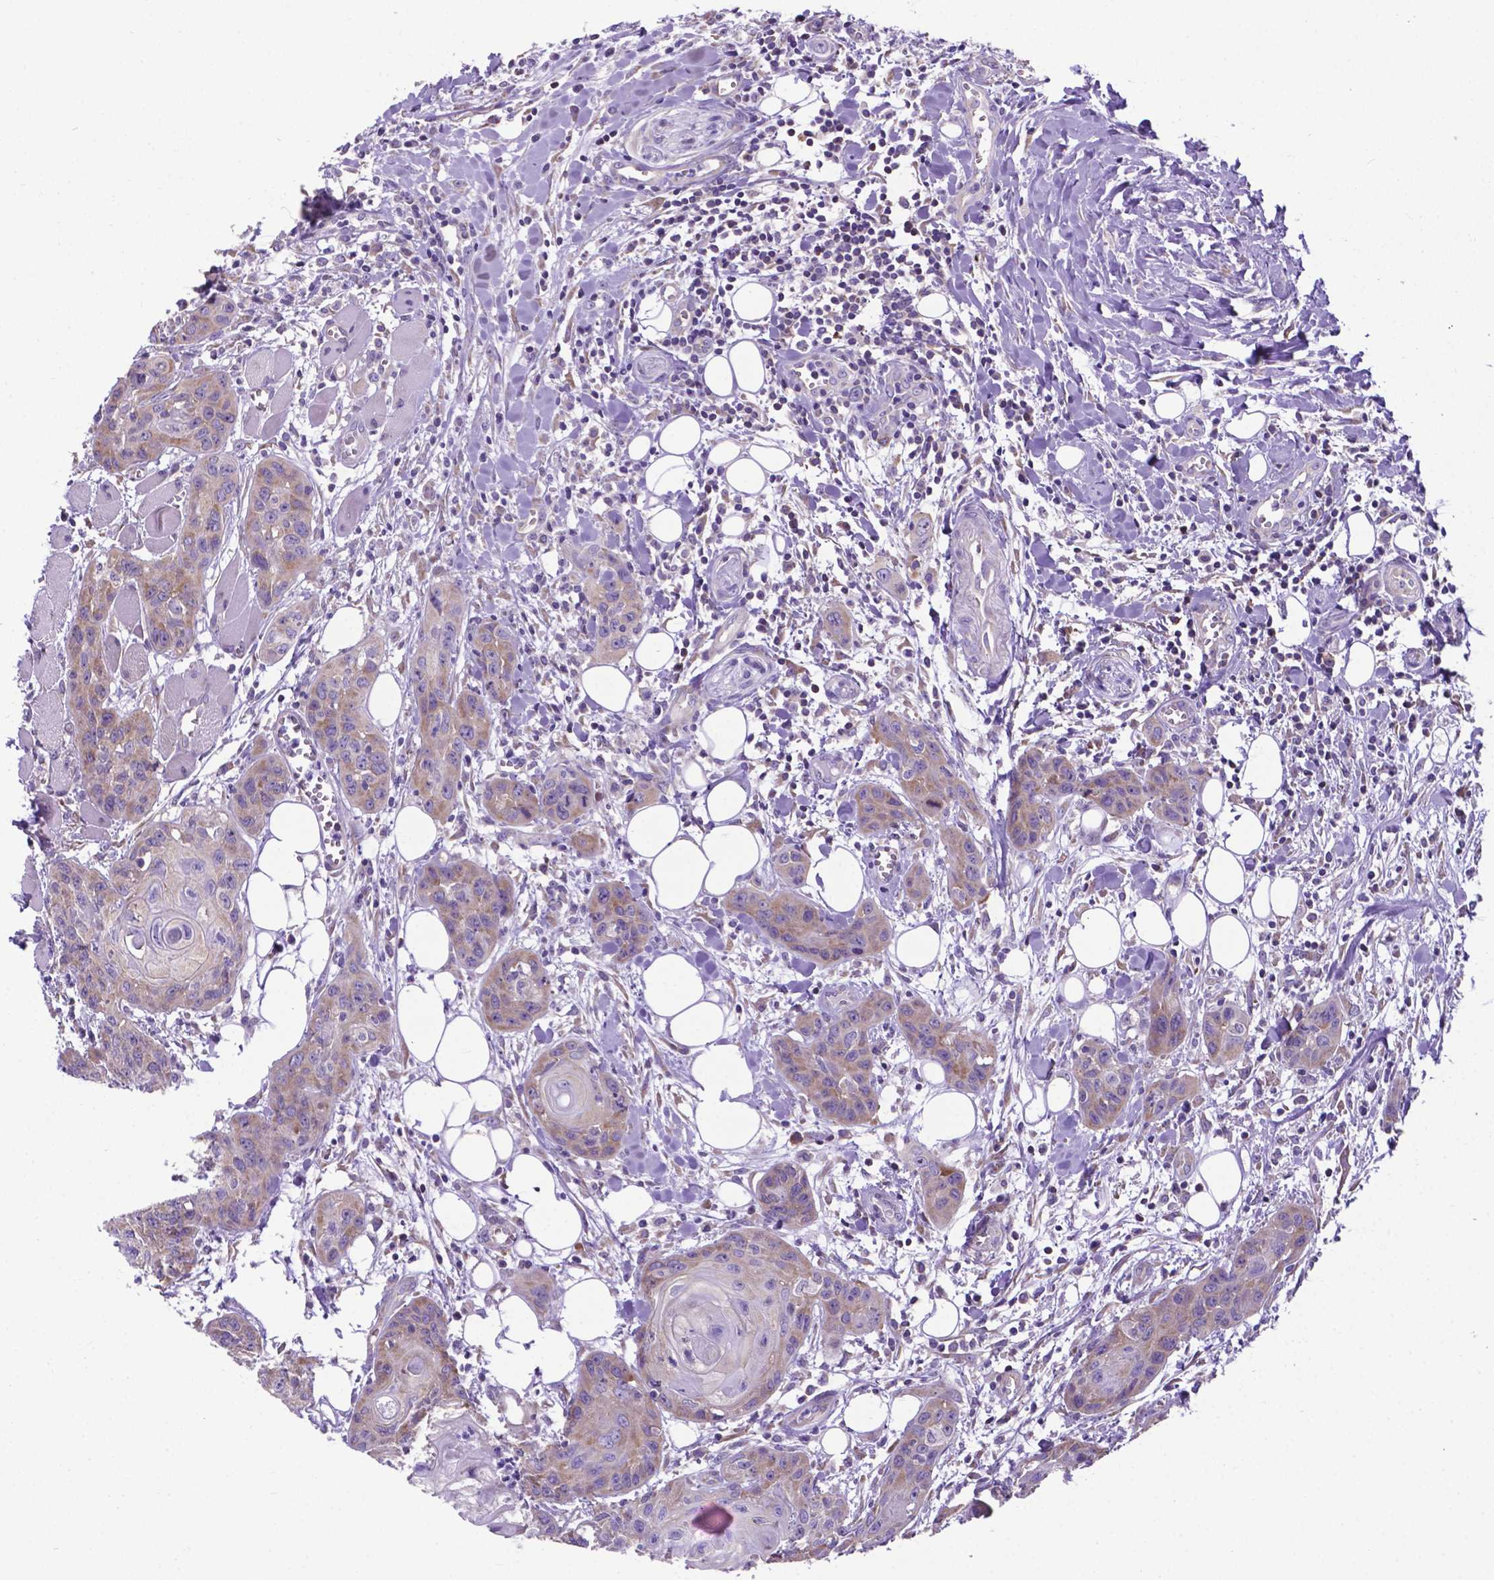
{"staining": {"intensity": "moderate", "quantity": ">75%", "location": "cytoplasmic/membranous"}, "tissue": "head and neck cancer", "cell_type": "Tumor cells", "image_type": "cancer", "snomed": [{"axis": "morphology", "description": "Squamous cell carcinoma, NOS"}, {"axis": "topography", "description": "Oral tissue"}, {"axis": "topography", "description": "Head-Neck"}], "caption": "Immunohistochemistry of head and neck squamous cell carcinoma demonstrates medium levels of moderate cytoplasmic/membranous expression in about >75% of tumor cells.", "gene": "RPL6", "patient": {"sex": "male", "age": 58}}